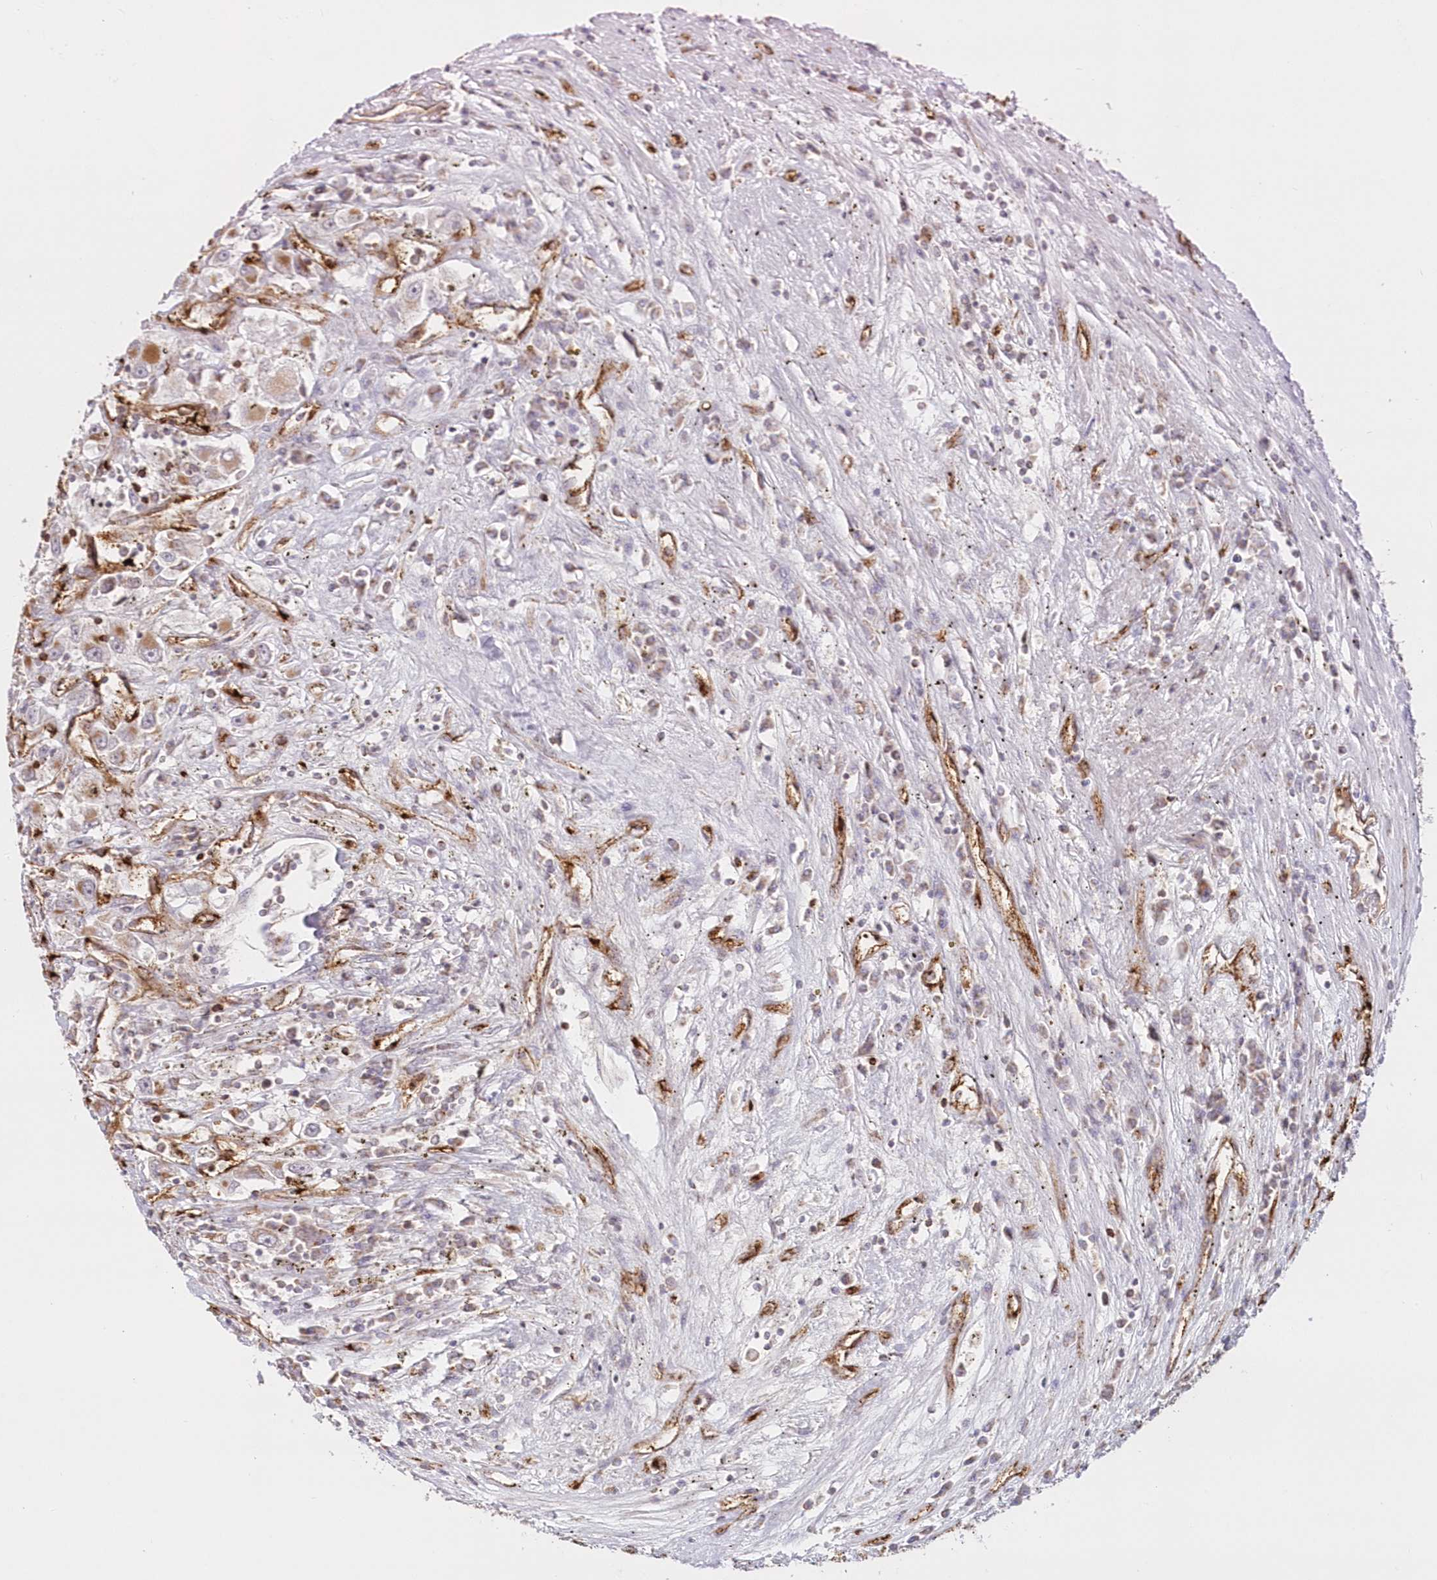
{"staining": {"intensity": "negative", "quantity": "none", "location": "none"}, "tissue": "renal cancer", "cell_type": "Tumor cells", "image_type": "cancer", "snomed": [{"axis": "morphology", "description": "Adenocarcinoma, NOS"}, {"axis": "topography", "description": "Kidney"}], "caption": "A high-resolution photomicrograph shows immunohistochemistry (IHC) staining of renal cancer, which displays no significant positivity in tumor cells. The staining is performed using DAB brown chromogen with nuclei counter-stained in using hematoxylin.", "gene": "AFAP1L2", "patient": {"sex": "female", "age": 52}}